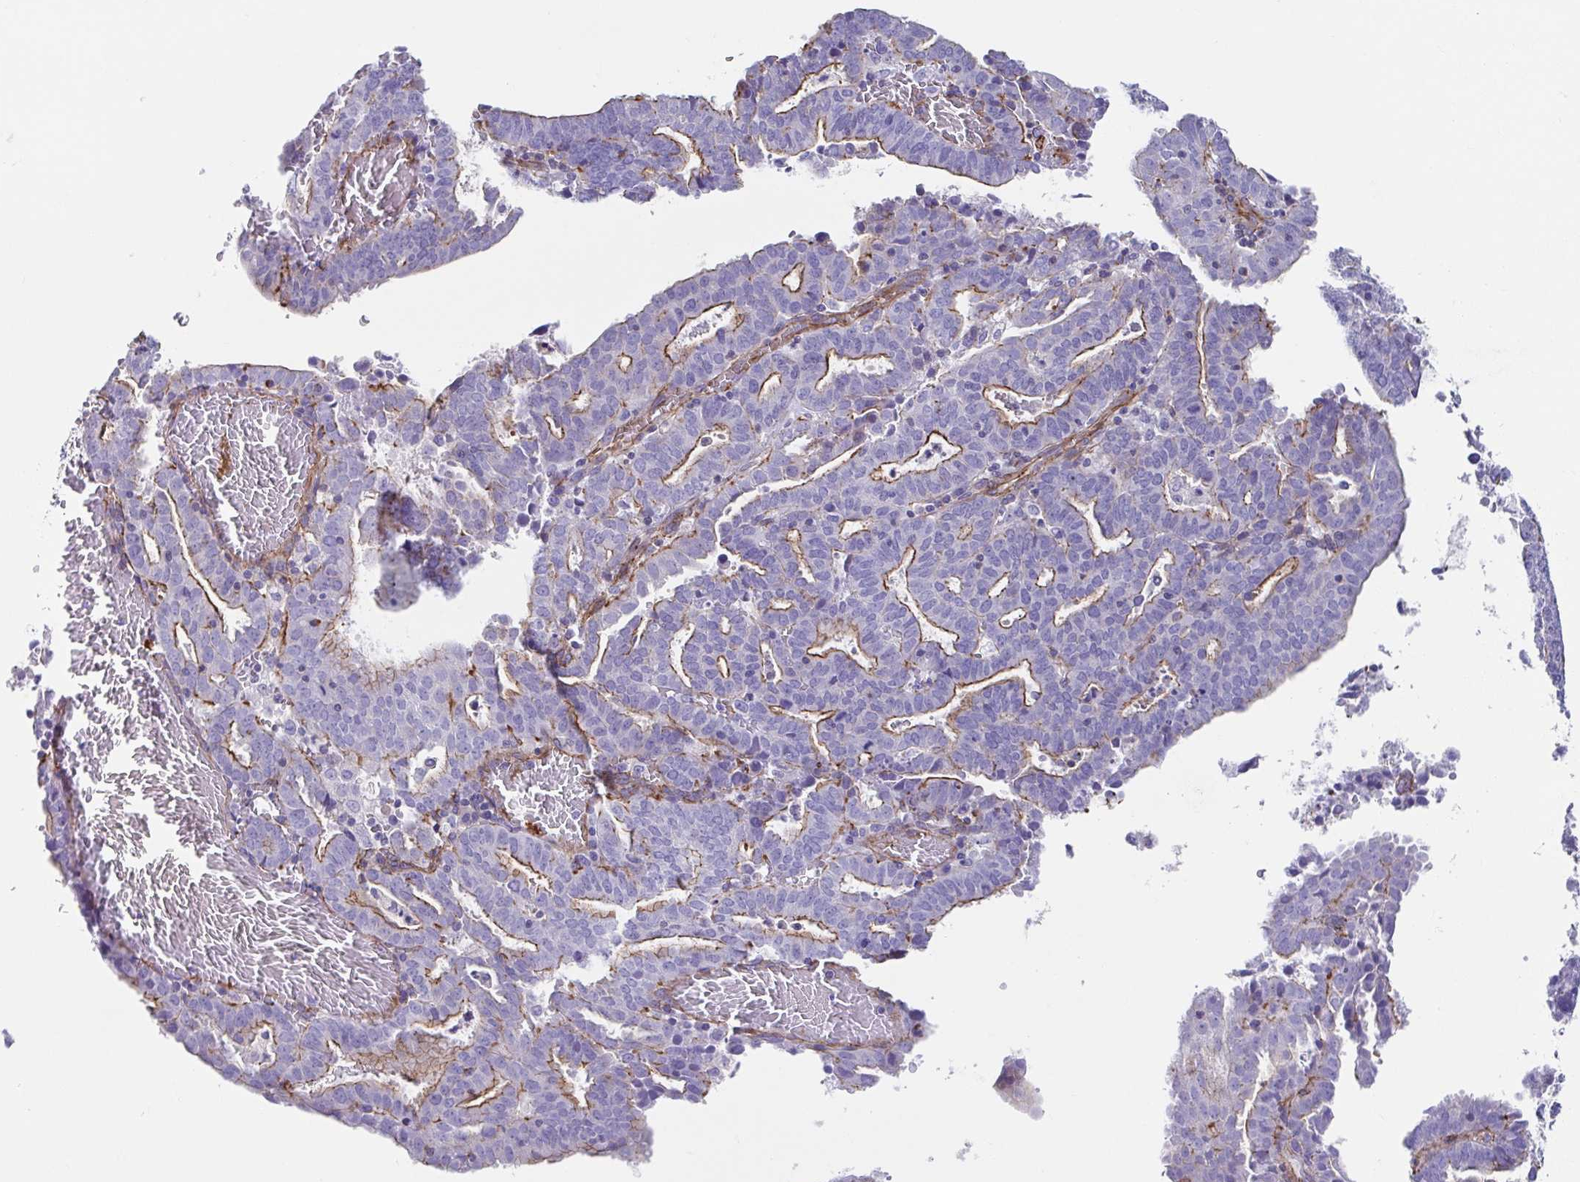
{"staining": {"intensity": "weak", "quantity": "25%-75%", "location": "cytoplasmic/membranous"}, "tissue": "endometrial cancer", "cell_type": "Tumor cells", "image_type": "cancer", "snomed": [{"axis": "morphology", "description": "Adenocarcinoma, NOS"}, {"axis": "topography", "description": "Uterus"}], "caption": "Human adenocarcinoma (endometrial) stained with a brown dye demonstrates weak cytoplasmic/membranous positive staining in approximately 25%-75% of tumor cells.", "gene": "TRAM2", "patient": {"sex": "female", "age": 83}}